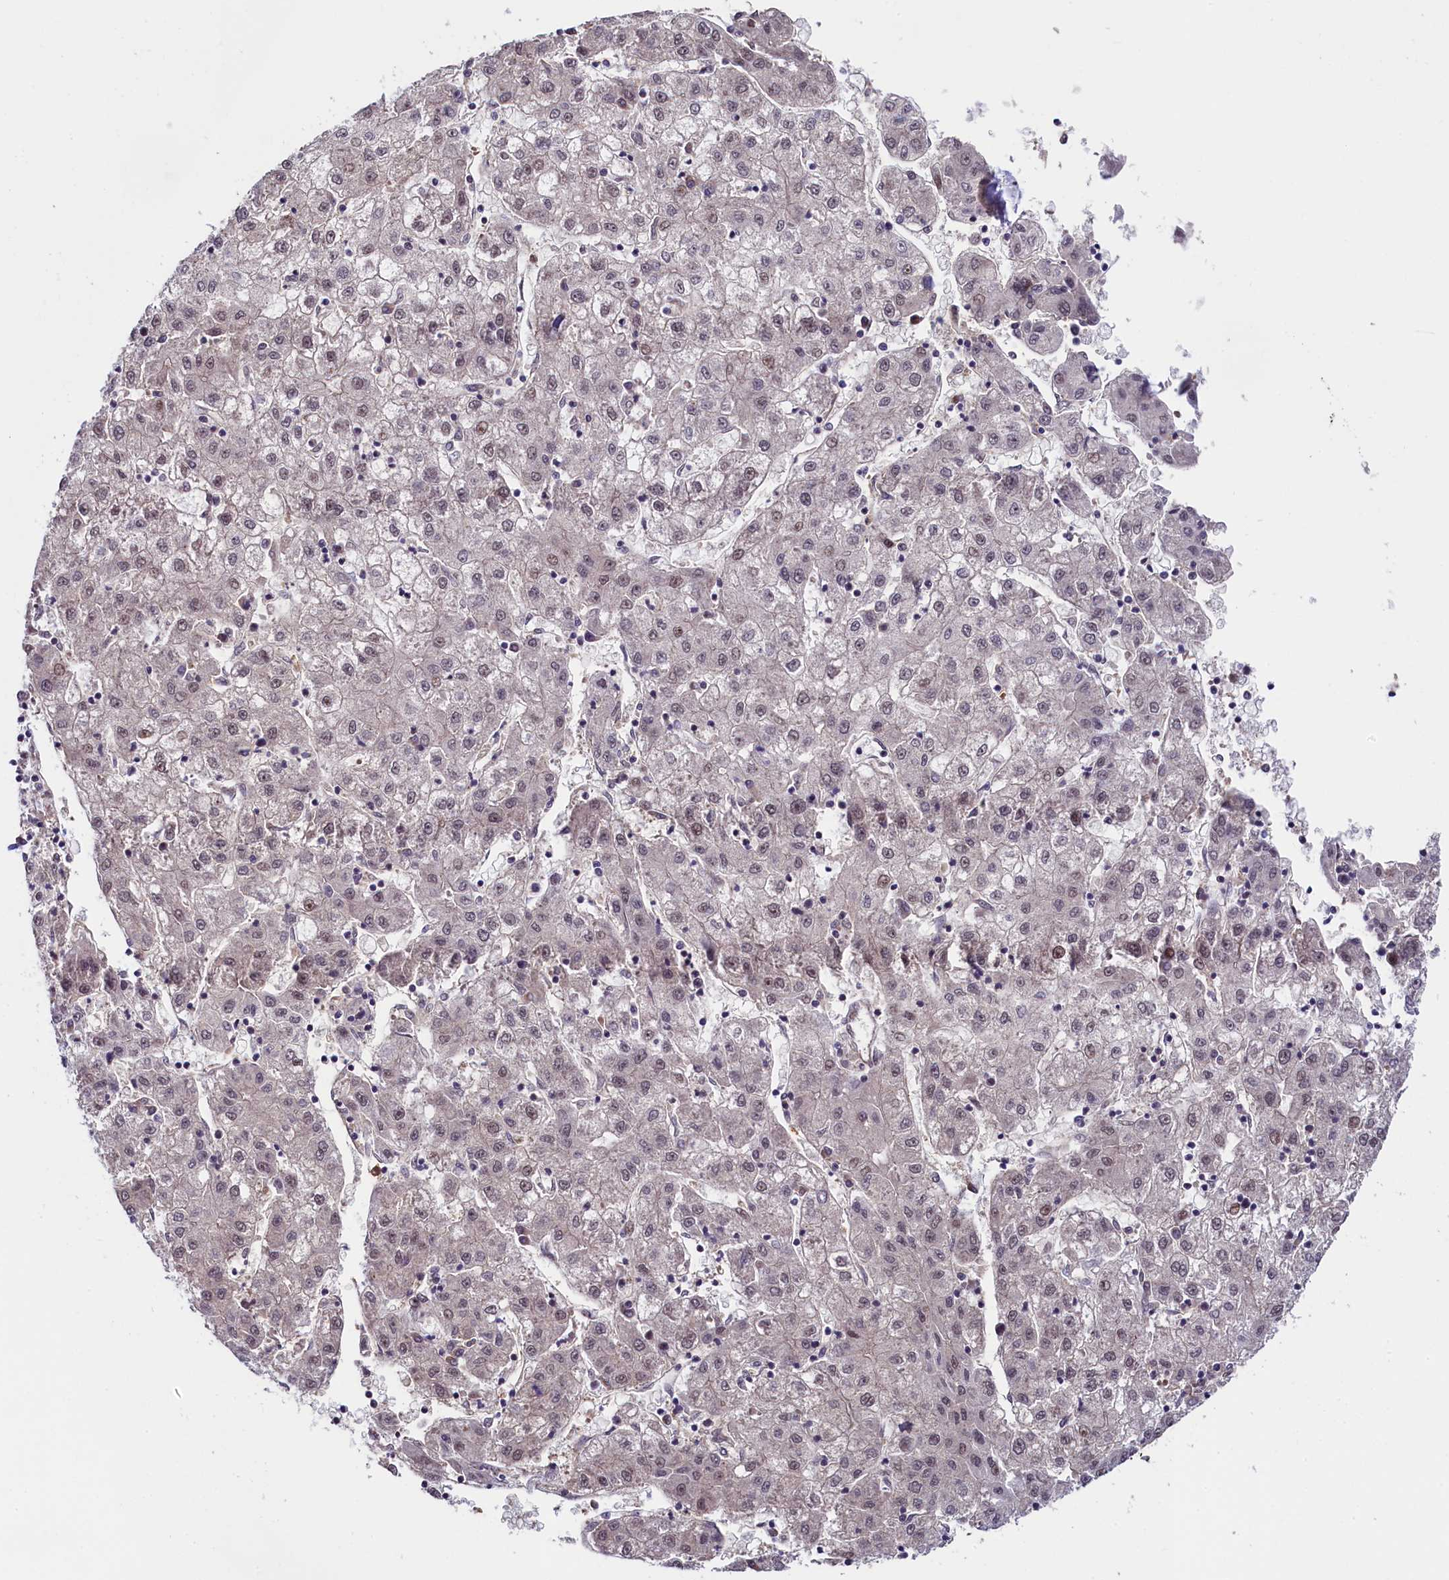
{"staining": {"intensity": "weak", "quantity": "25%-75%", "location": "nuclear"}, "tissue": "liver cancer", "cell_type": "Tumor cells", "image_type": "cancer", "snomed": [{"axis": "morphology", "description": "Carcinoma, Hepatocellular, NOS"}, {"axis": "topography", "description": "Liver"}], "caption": "Protein analysis of liver hepatocellular carcinoma tissue reveals weak nuclear expression in approximately 25%-75% of tumor cells.", "gene": "LEO1", "patient": {"sex": "male", "age": 72}}